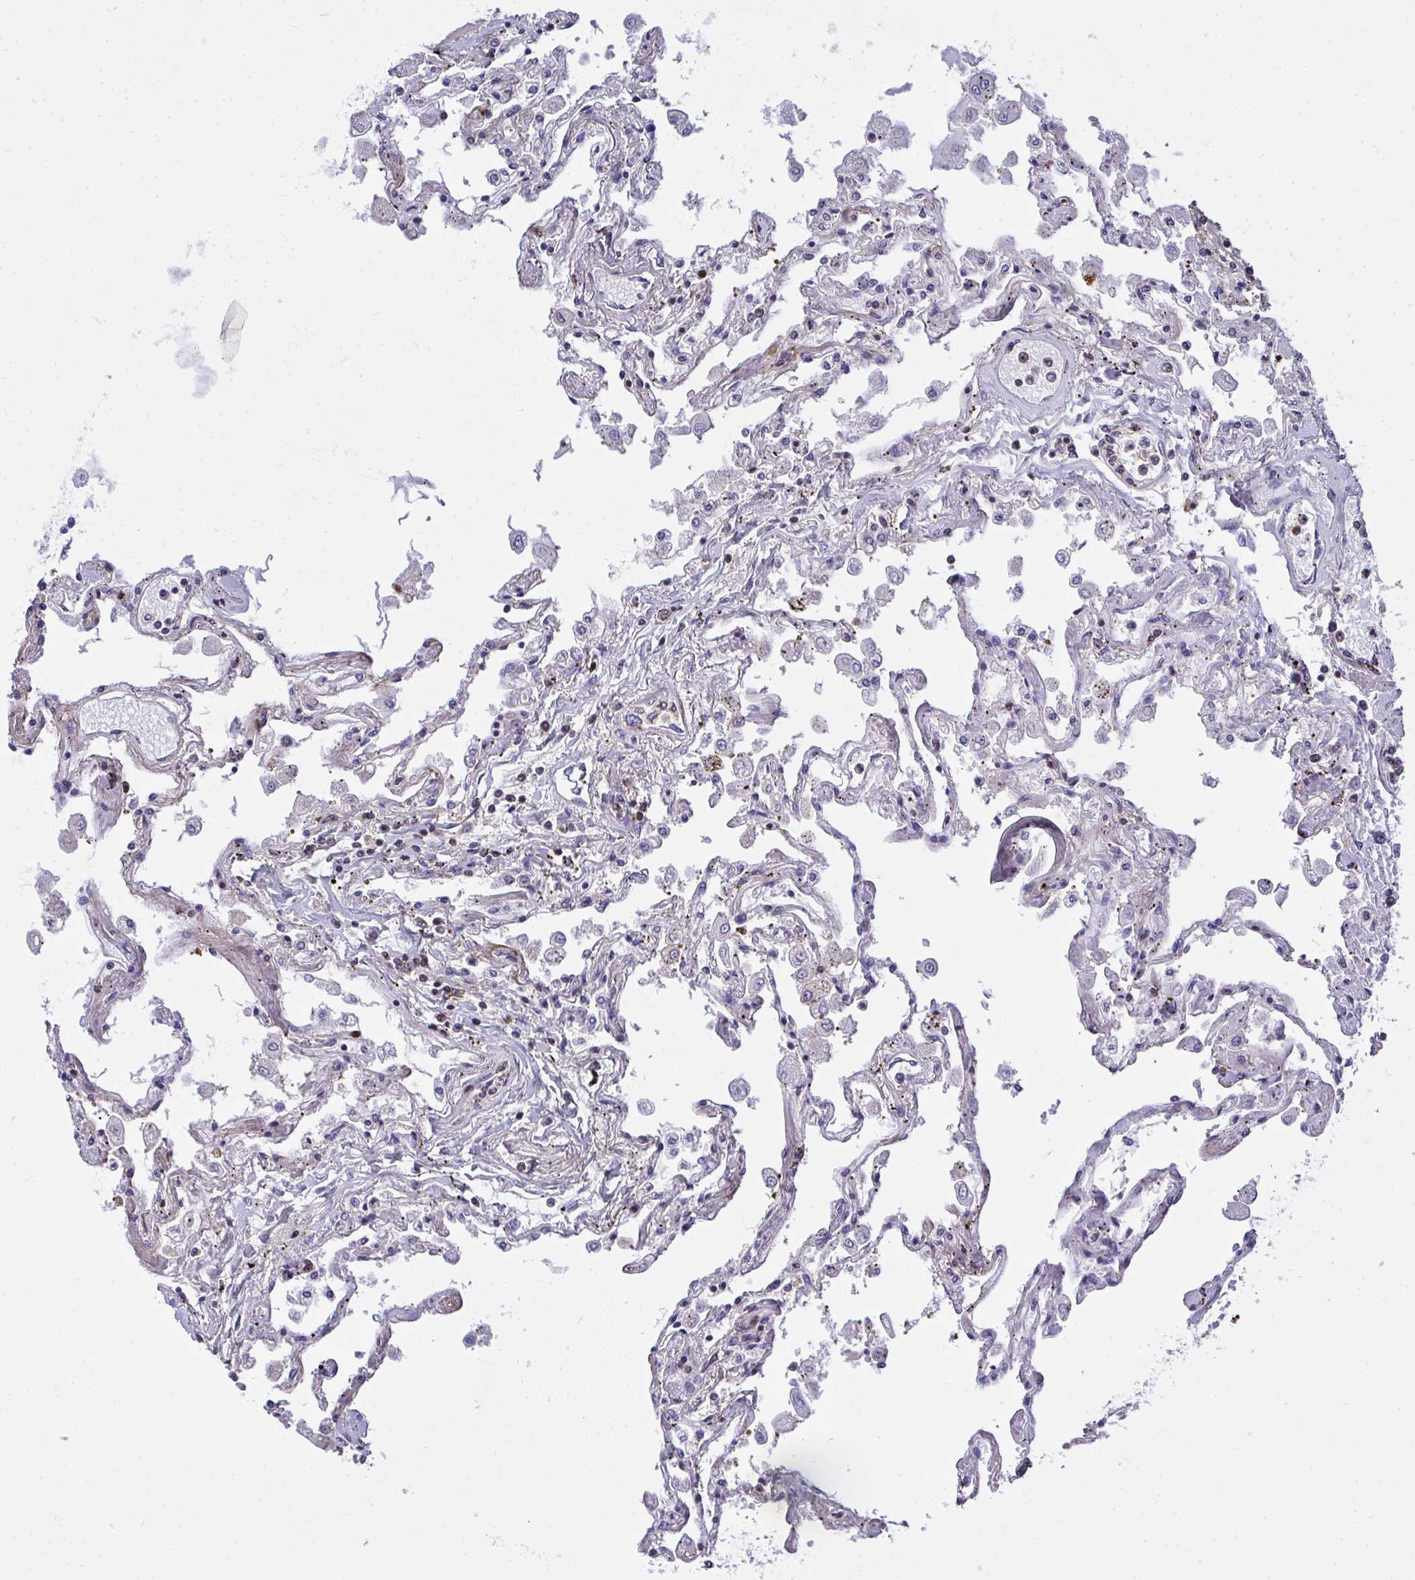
{"staining": {"intensity": "moderate", "quantity": "<25%", "location": "cytoplasmic/membranous"}, "tissue": "lung", "cell_type": "Alveolar cells", "image_type": "normal", "snomed": [{"axis": "morphology", "description": "Normal tissue, NOS"}, {"axis": "morphology", "description": "Adenocarcinoma, NOS"}, {"axis": "topography", "description": "Cartilage tissue"}, {"axis": "topography", "description": "Lung"}], "caption": "A high-resolution micrograph shows immunohistochemistry (IHC) staining of normal lung, which displays moderate cytoplasmic/membranous staining in approximately <25% of alveolar cells.", "gene": "AP5M1", "patient": {"sex": "female", "age": 67}}